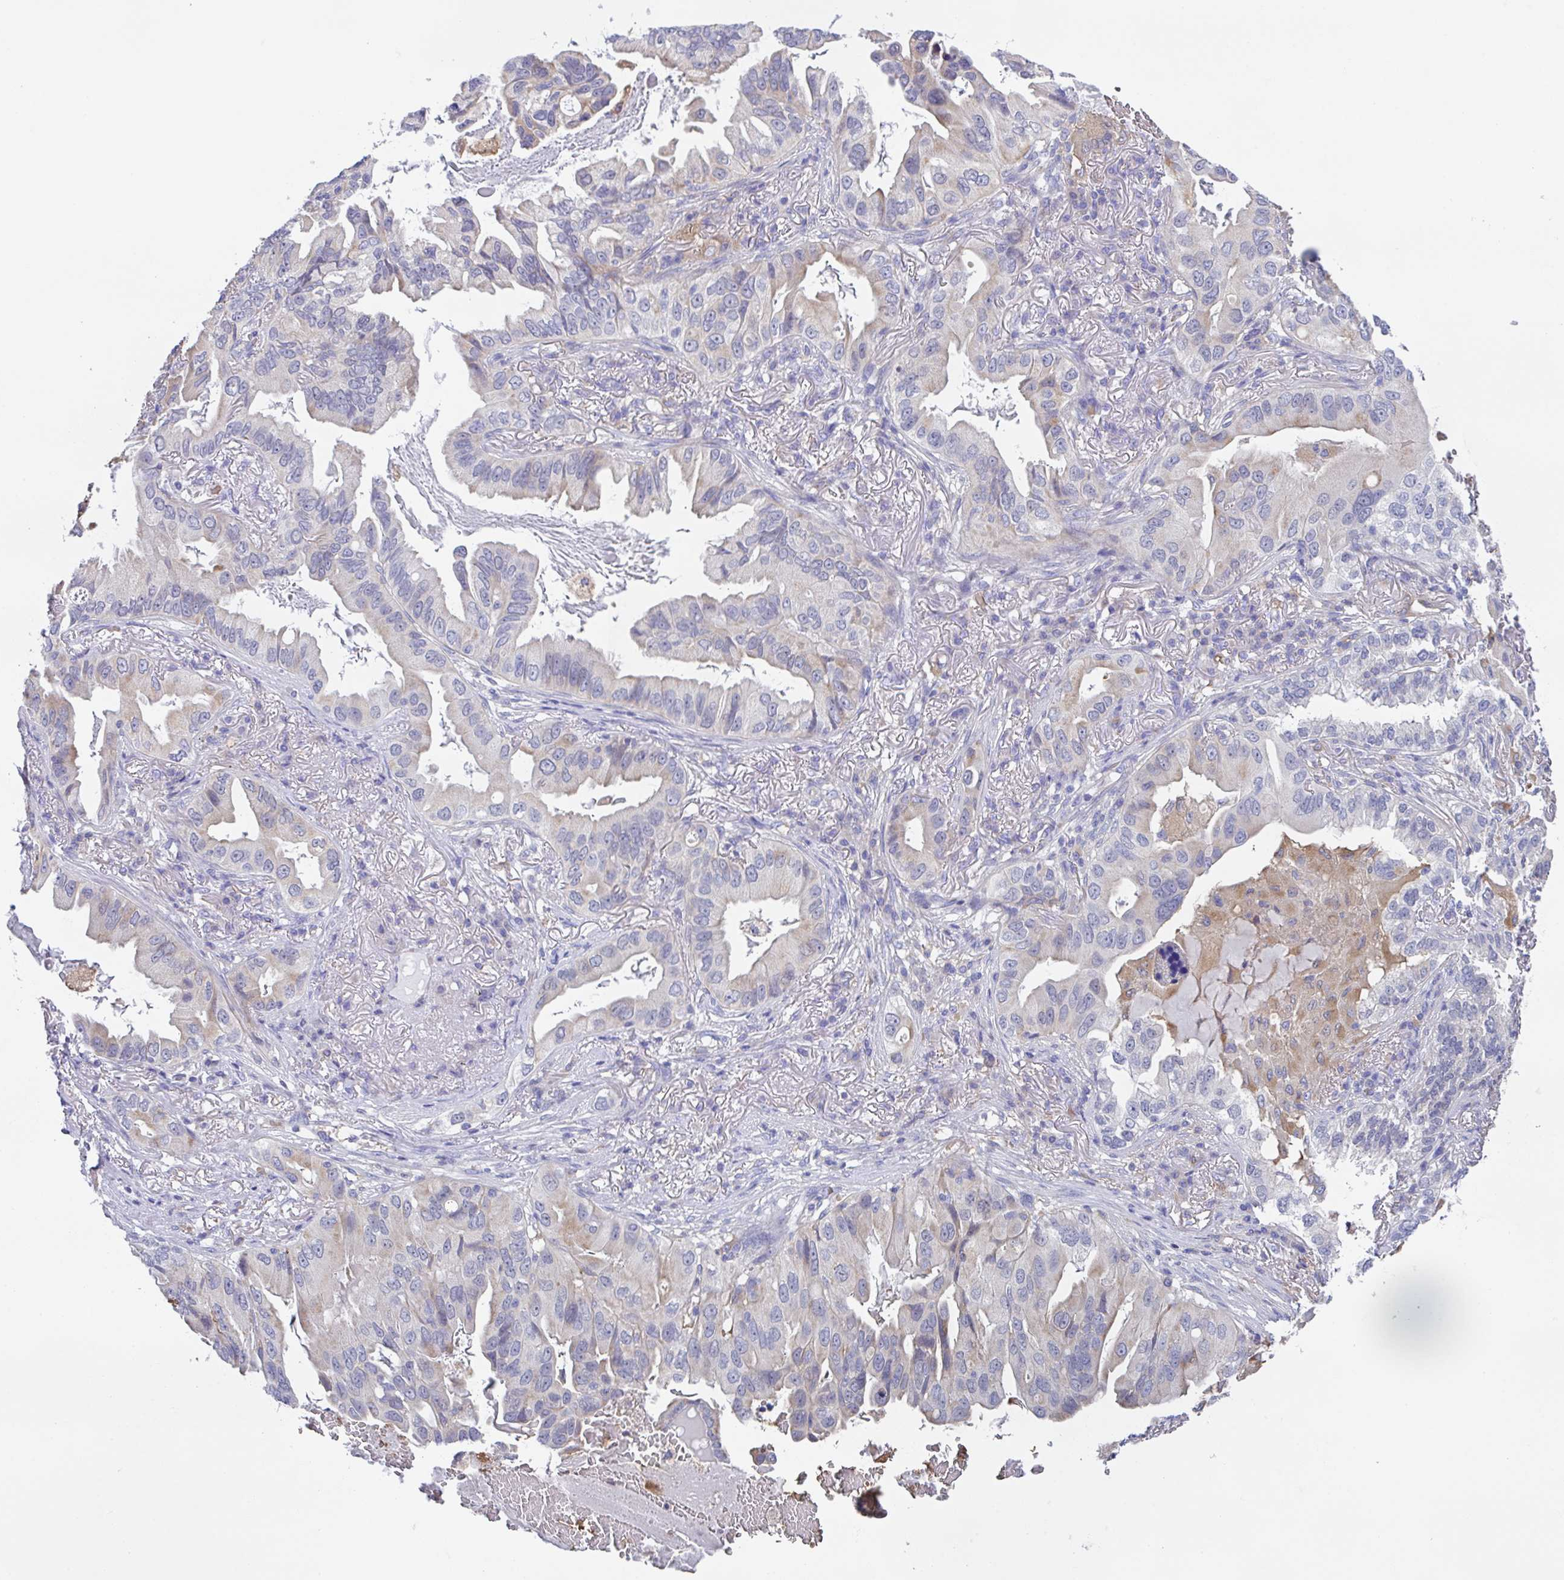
{"staining": {"intensity": "weak", "quantity": "<25%", "location": "cytoplasmic/membranous"}, "tissue": "lung cancer", "cell_type": "Tumor cells", "image_type": "cancer", "snomed": [{"axis": "morphology", "description": "Adenocarcinoma, NOS"}, {"axis": "topography", "description": "Lung"}], "caption": "Immunohistochemistry of human adenocarcinoma (lung) exhibits no expression in tumor cells.", "gene": "TFAP2C", "patient": {"sex": "female", "age": 69}}